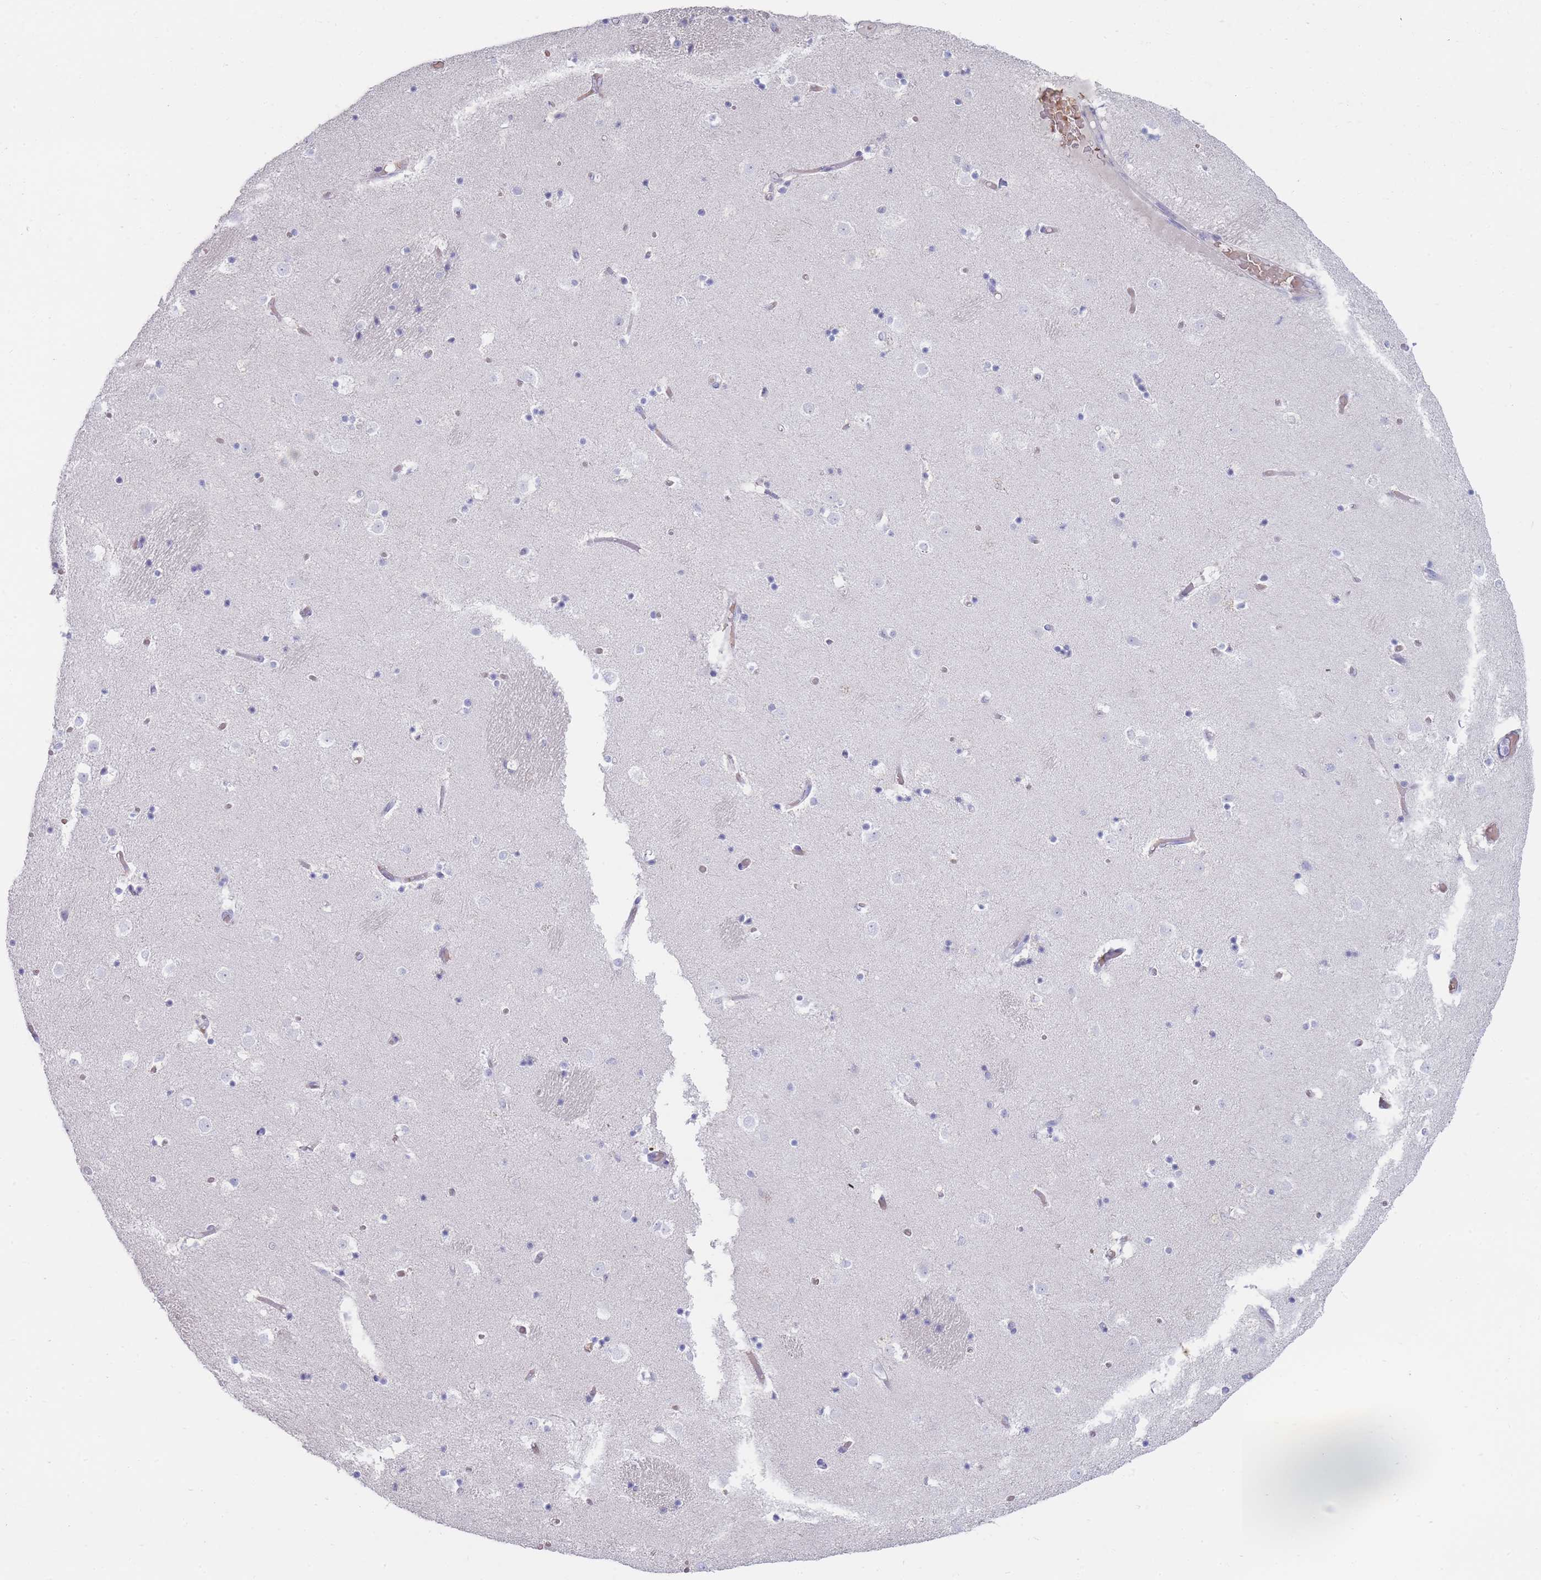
{"staining": {"intensity": "negative", "quantity": "none", "location": "none"}, "tissue": "caudate", "cell_type": "Glial cells", "image_type": "normal", "snomed": [{"axis": "morphology", "description": "Normal tissue, NOS"}, {"axis": "topography", "description": "Lateral ventricle wall"}], "caption": "Immunohistochemical staining of normal human caudate reveals no significant positivity in glial cells. (DAB immunohistochemistry, high magnification).", "gene": "ENSG00000284931", "patient": {"sex": "female", "age": 52}}